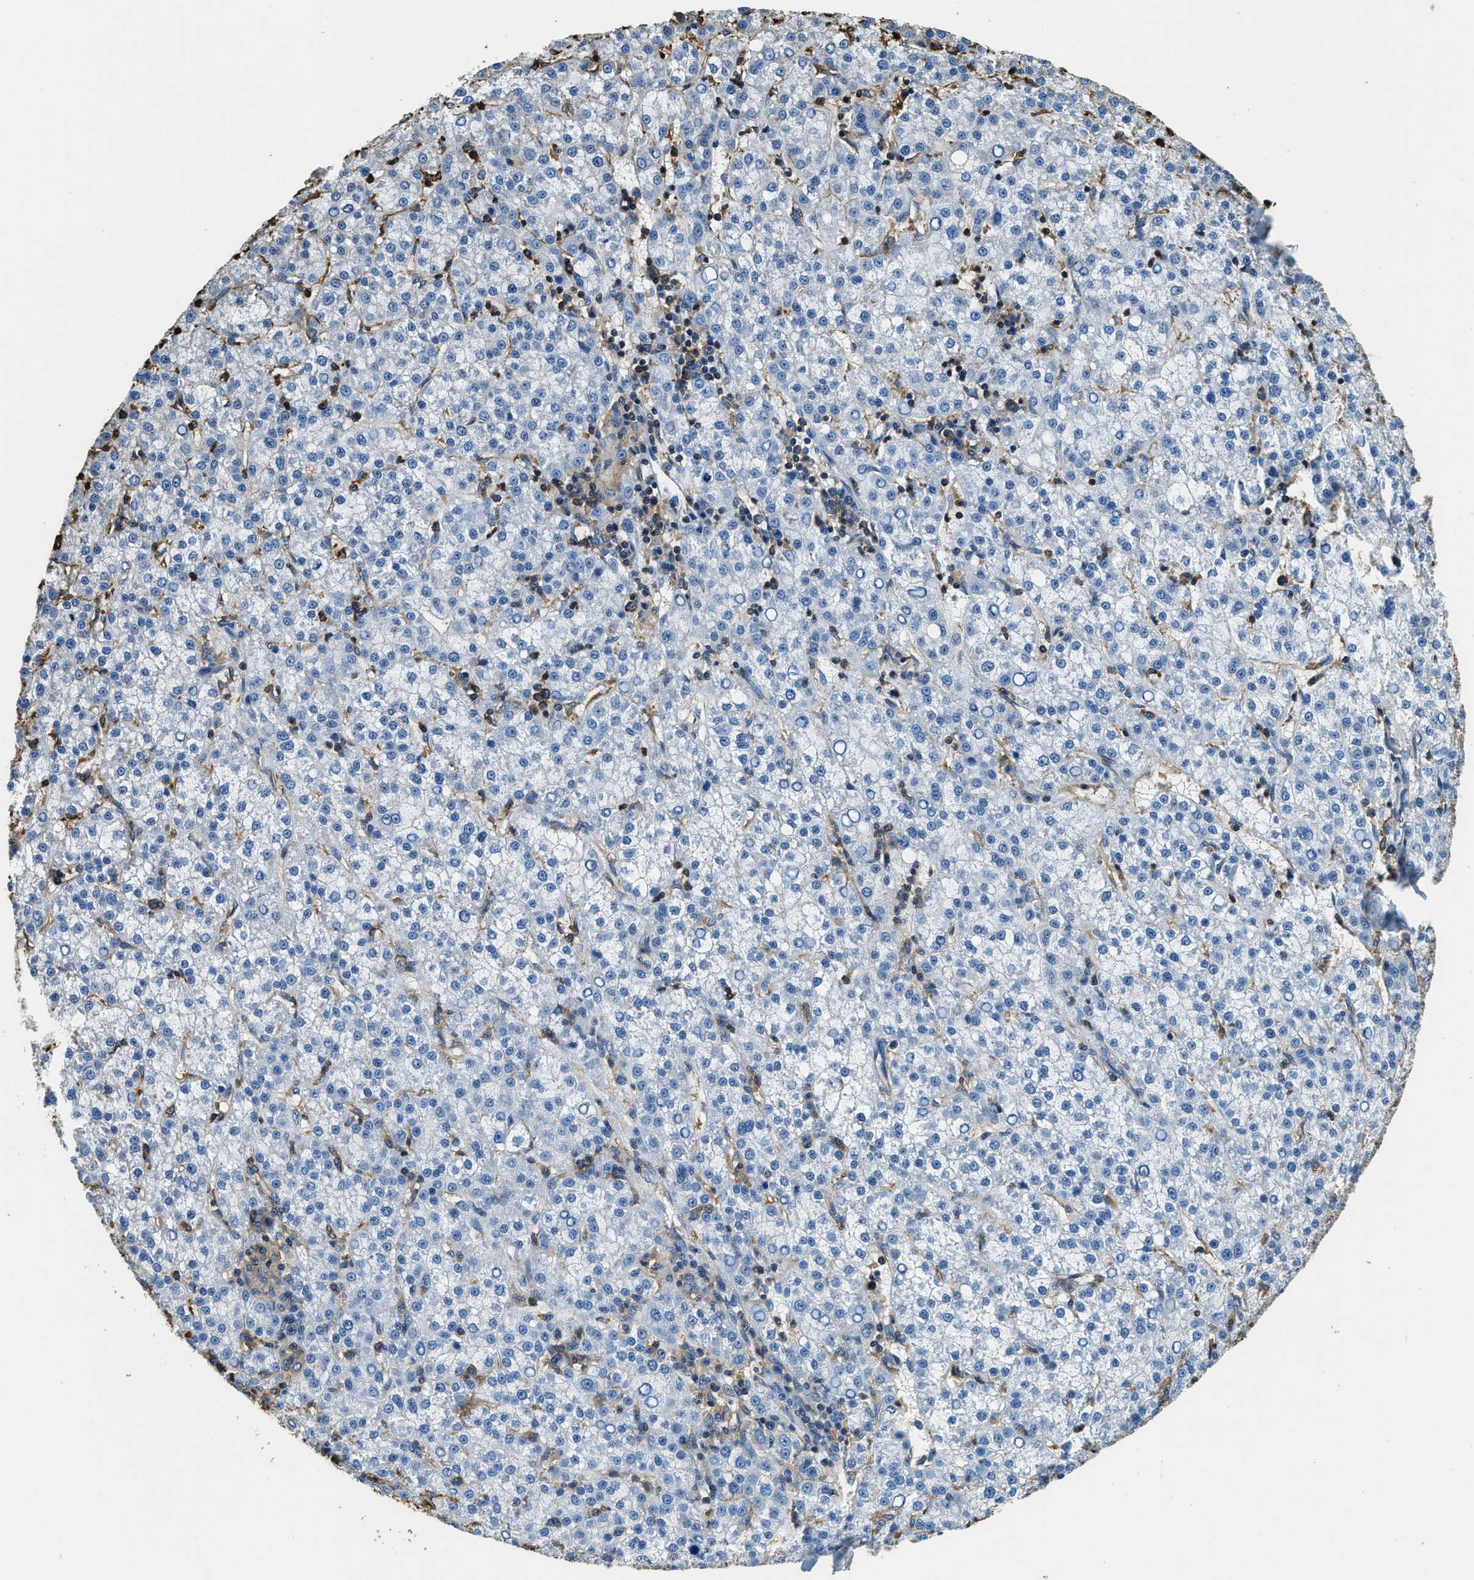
{"staining": {"intensity": "negative", "quantity": "none", "location": "none"}, "tissue": "liver cancer", "cell_type": "Tumor cells", "image_type": "cancer", "snomed": [{"axis": "morphology", "description": "Carcinoma, Hepatocellular, NOS"}, {"axis": "topography", "description": "Liver"}], "caption": "Immunohistochemistry (IHC) image of neoplastic tissue: human liver cancer (hepatocellular carcinoma) stained with DAB (3,3'-diaminobenzidine) shows no significant protein positivity in tumor cells.", "gene": "ACCS", "patient": {"sex": "female", "age": 58}}